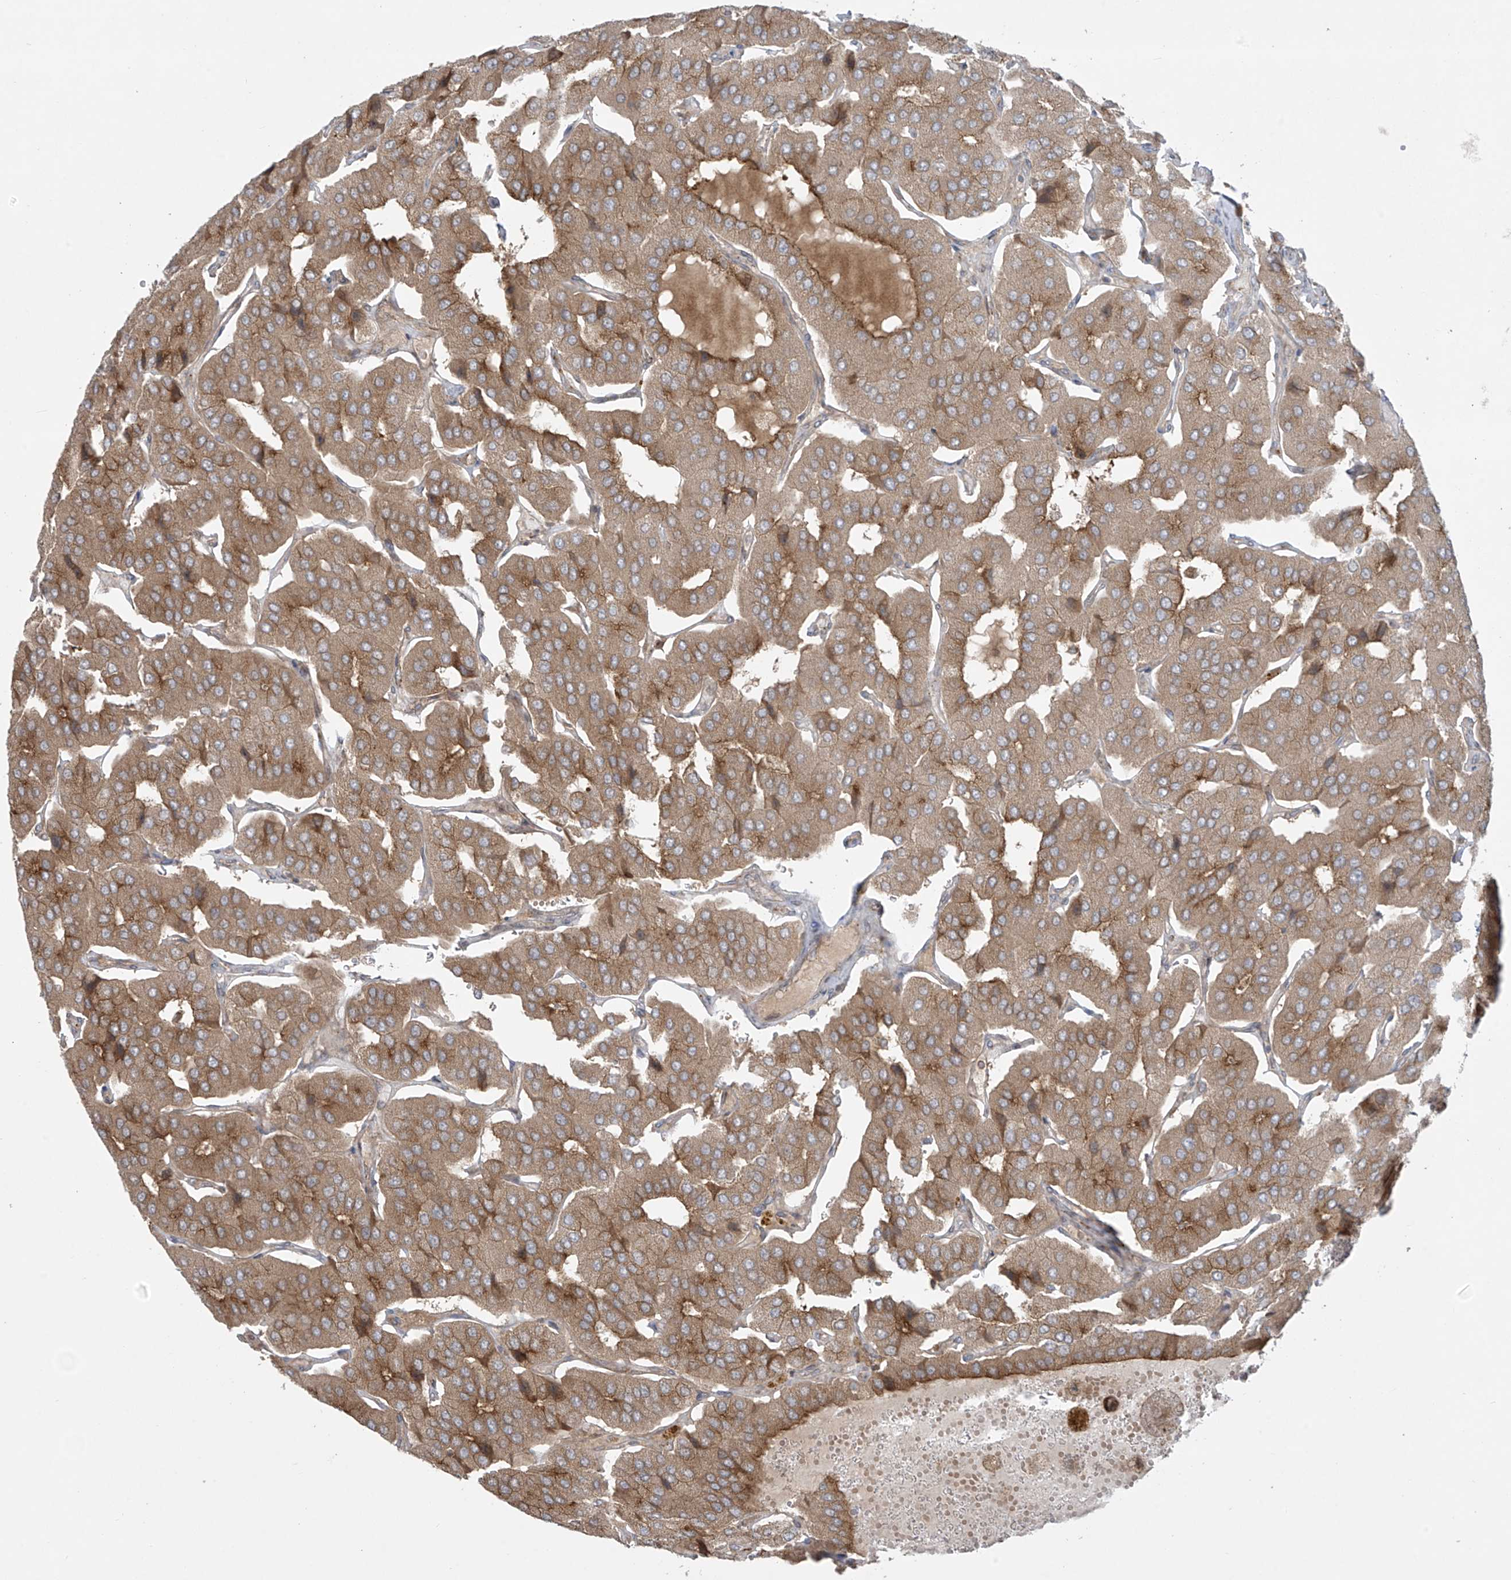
{"staining": {"intensity": "moderate", "quantity": ">75%", "location": "cytoplasmic/membranous"}, "tissue": "parathyroid gland", "cell_type": "Glandular cells", "image_type": "normal", "snomed": [{"axis": "morphology", "description": "Normal tissue, NOS"}, {"axis": "morphology", "description": "Adenoma, NOS"}, {"axis": "topography", "description": "Parathyroid gland"}], "caption": "A brown stain highlights moderate cytoplasmic/membranous expression of a protein in glandular cells of normal human parathyroid gland. (Stains: DAB (3,3'-diaminobenzidine) in brown, nuclei in blue, Microscopy: brightfield microscopy at high magnification).", "gene": "PPAT", "patient": {"sex": "female", "age": 86}}